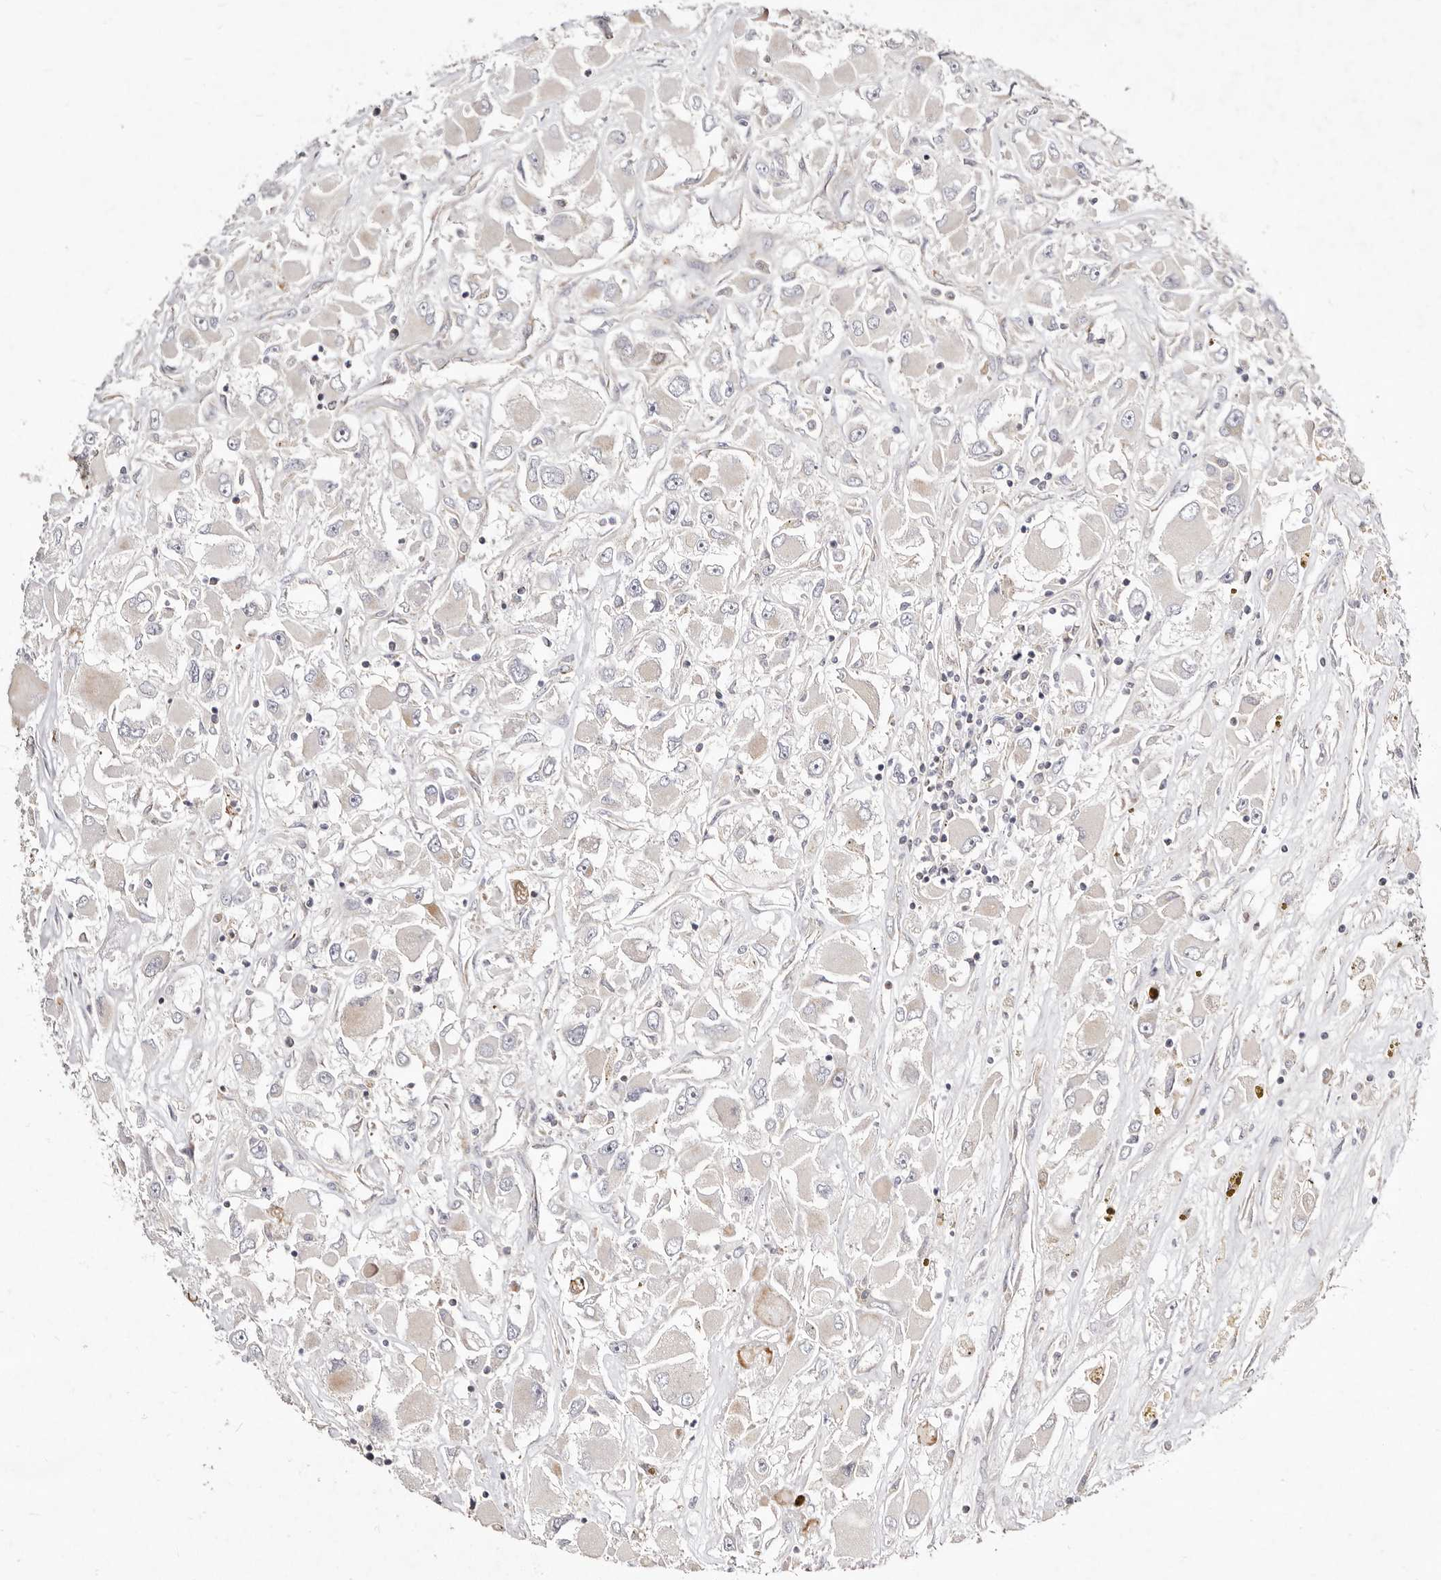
{"staining": {"intensity": "negative", "quantity": "none", "location": "none"}, "tissue": "renal cancer", "cell_type": "Tumor cells", "image_type": "cancer", "snomed": [{"axis": "morphology", "description": "Adenocarcinoma, NOS"}, {"axis": "topography", "description": "Kidney"}], "caption": "The histopathology image displays no staining of tumor cells in renal cancer (adenocarcinoma).", "gene": "SLC25A20", "patient": {"sex": "female", "age": 52}}